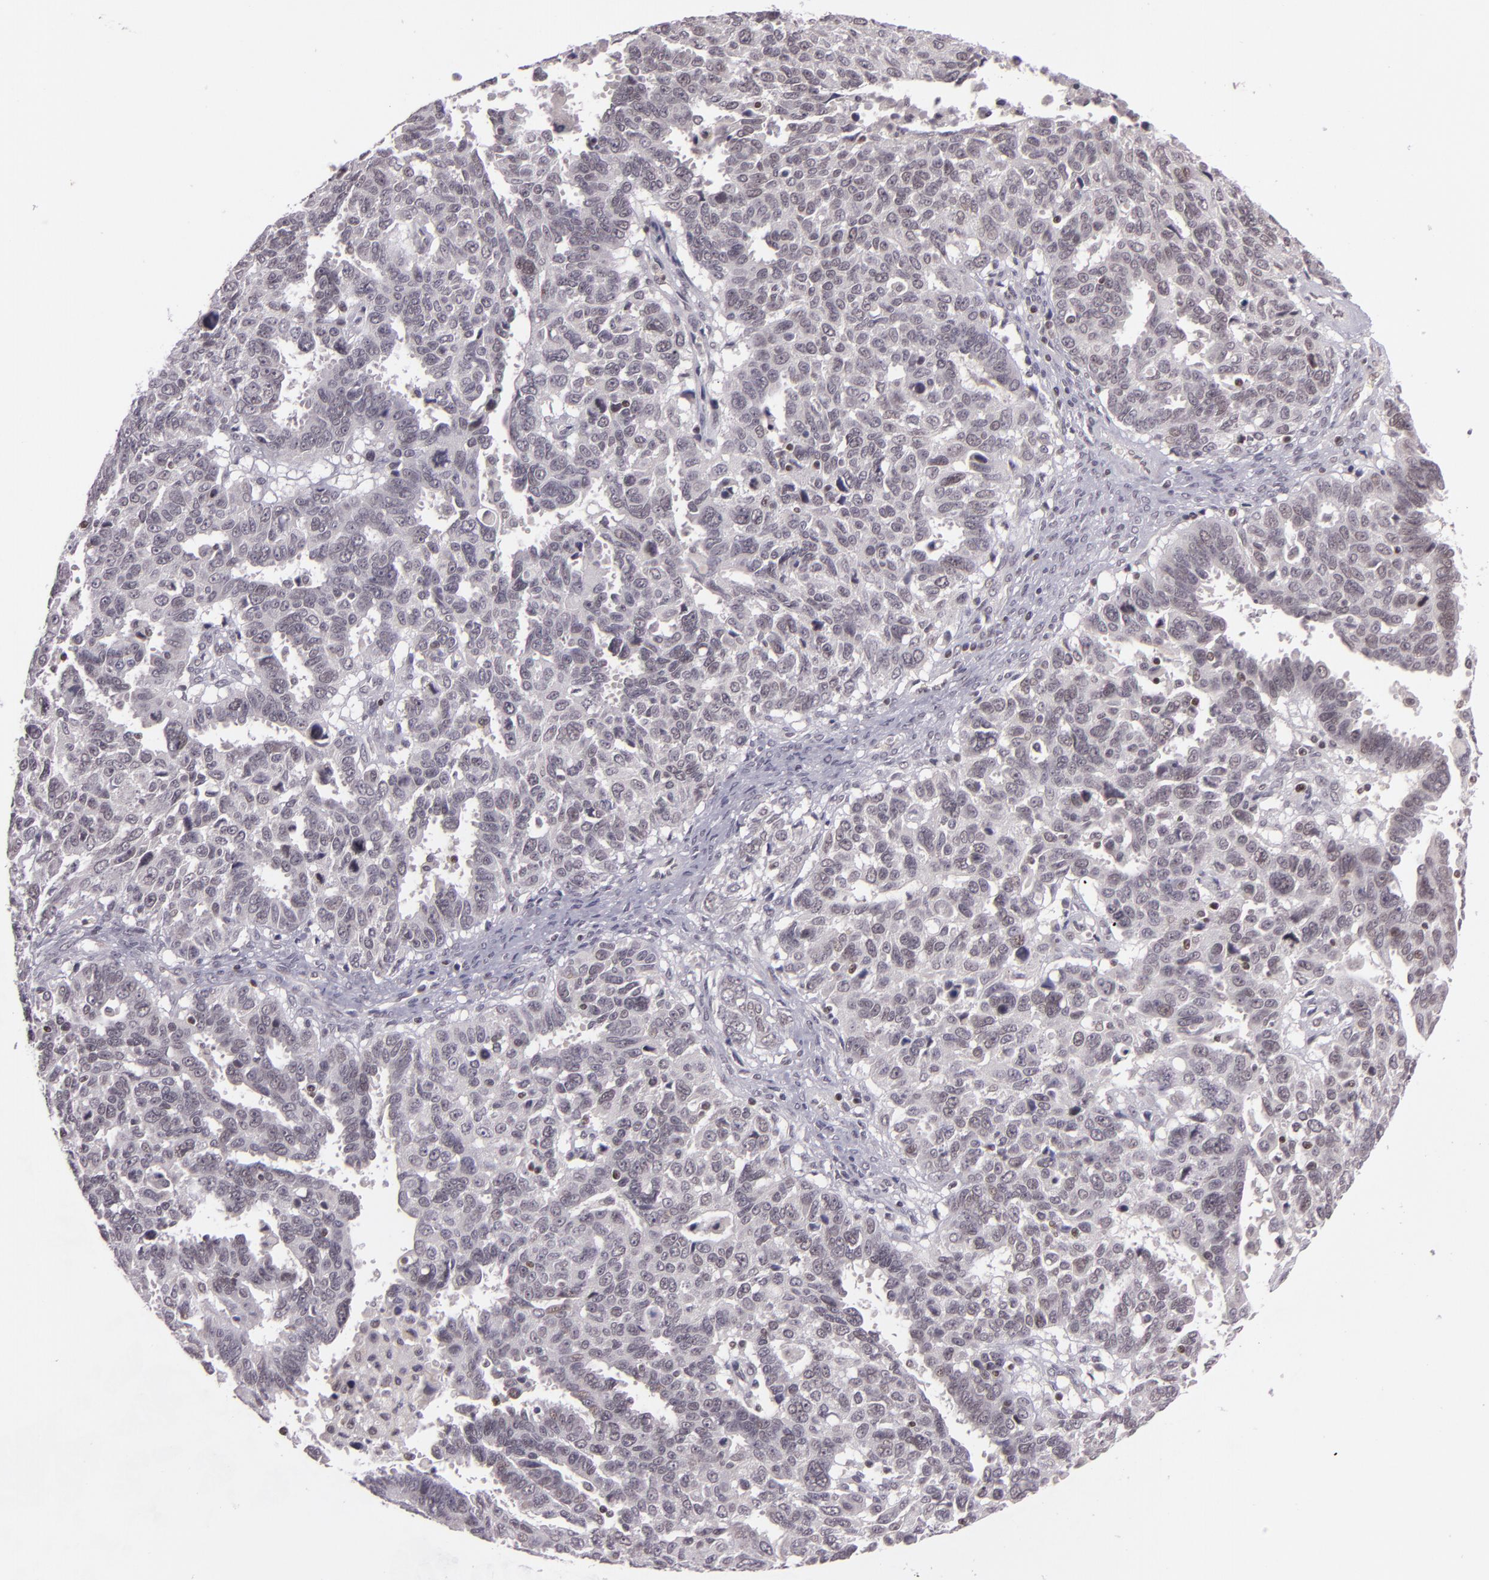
{"staining": {"intensity": "weak", "quantity": "<25%", "location": "nuclear"}, "tissue": "ovarian cancer", "cell_type": "Tumor cells", "image_type": "cancer", "snomed": [{"axis": "morphology", "description": "Carcinoma, endometroid"}, {"axis": "morphology", "description": "Cystadenocarcinoma, serous, NOS"}, {"axis": "topography", "description": "Ovary"}], "caption": "A micrograph of ovarian cancer (serous cystadenocarcinoma) stained for a protein reveals no brown staining in tumor cells. (IHC, brightfield microscopy, high magnification).", "gene": "ZFX", "patient": {"sex": "female", "age": 45}}